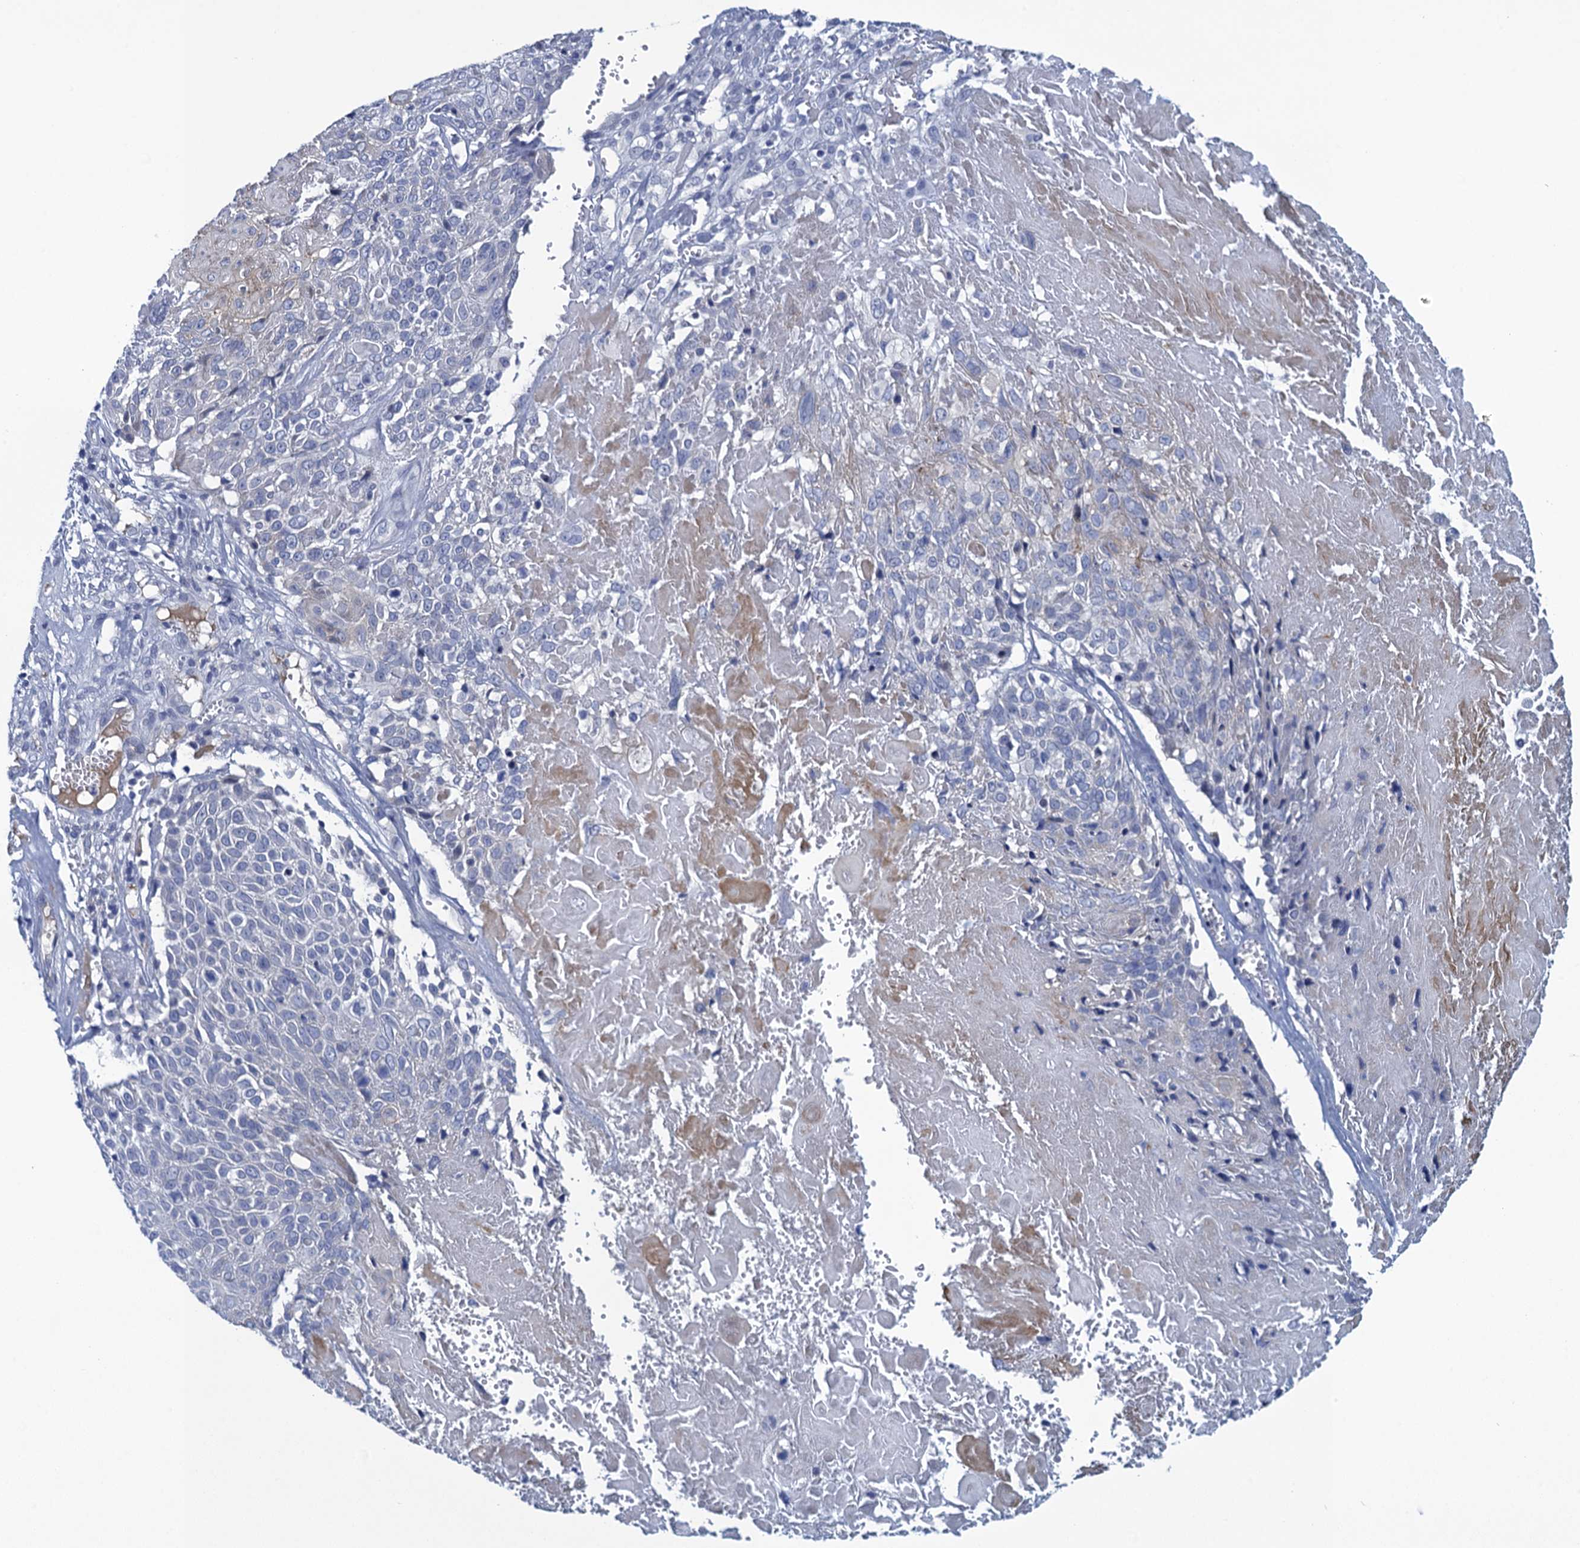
{"staining": {"intensity": "negative", "quantity": "none", "location": "none"}, "tissue": "cervical cancer", "cell_type": "Tumor cells", "image_type": "cancer", "snomed": [{"axis": "morphology", "description": "Squamous cell carcinoma, NOS"}, {"axis": "topography", "description": "Cervix"}], "caption": "IHC image of human cervical squamous cell carcinoma stained for a protein (brown), which demonstrates no staining in tumor cells.", "gene": "SCEL", "patient": {"sex": "female", "age": 74}}